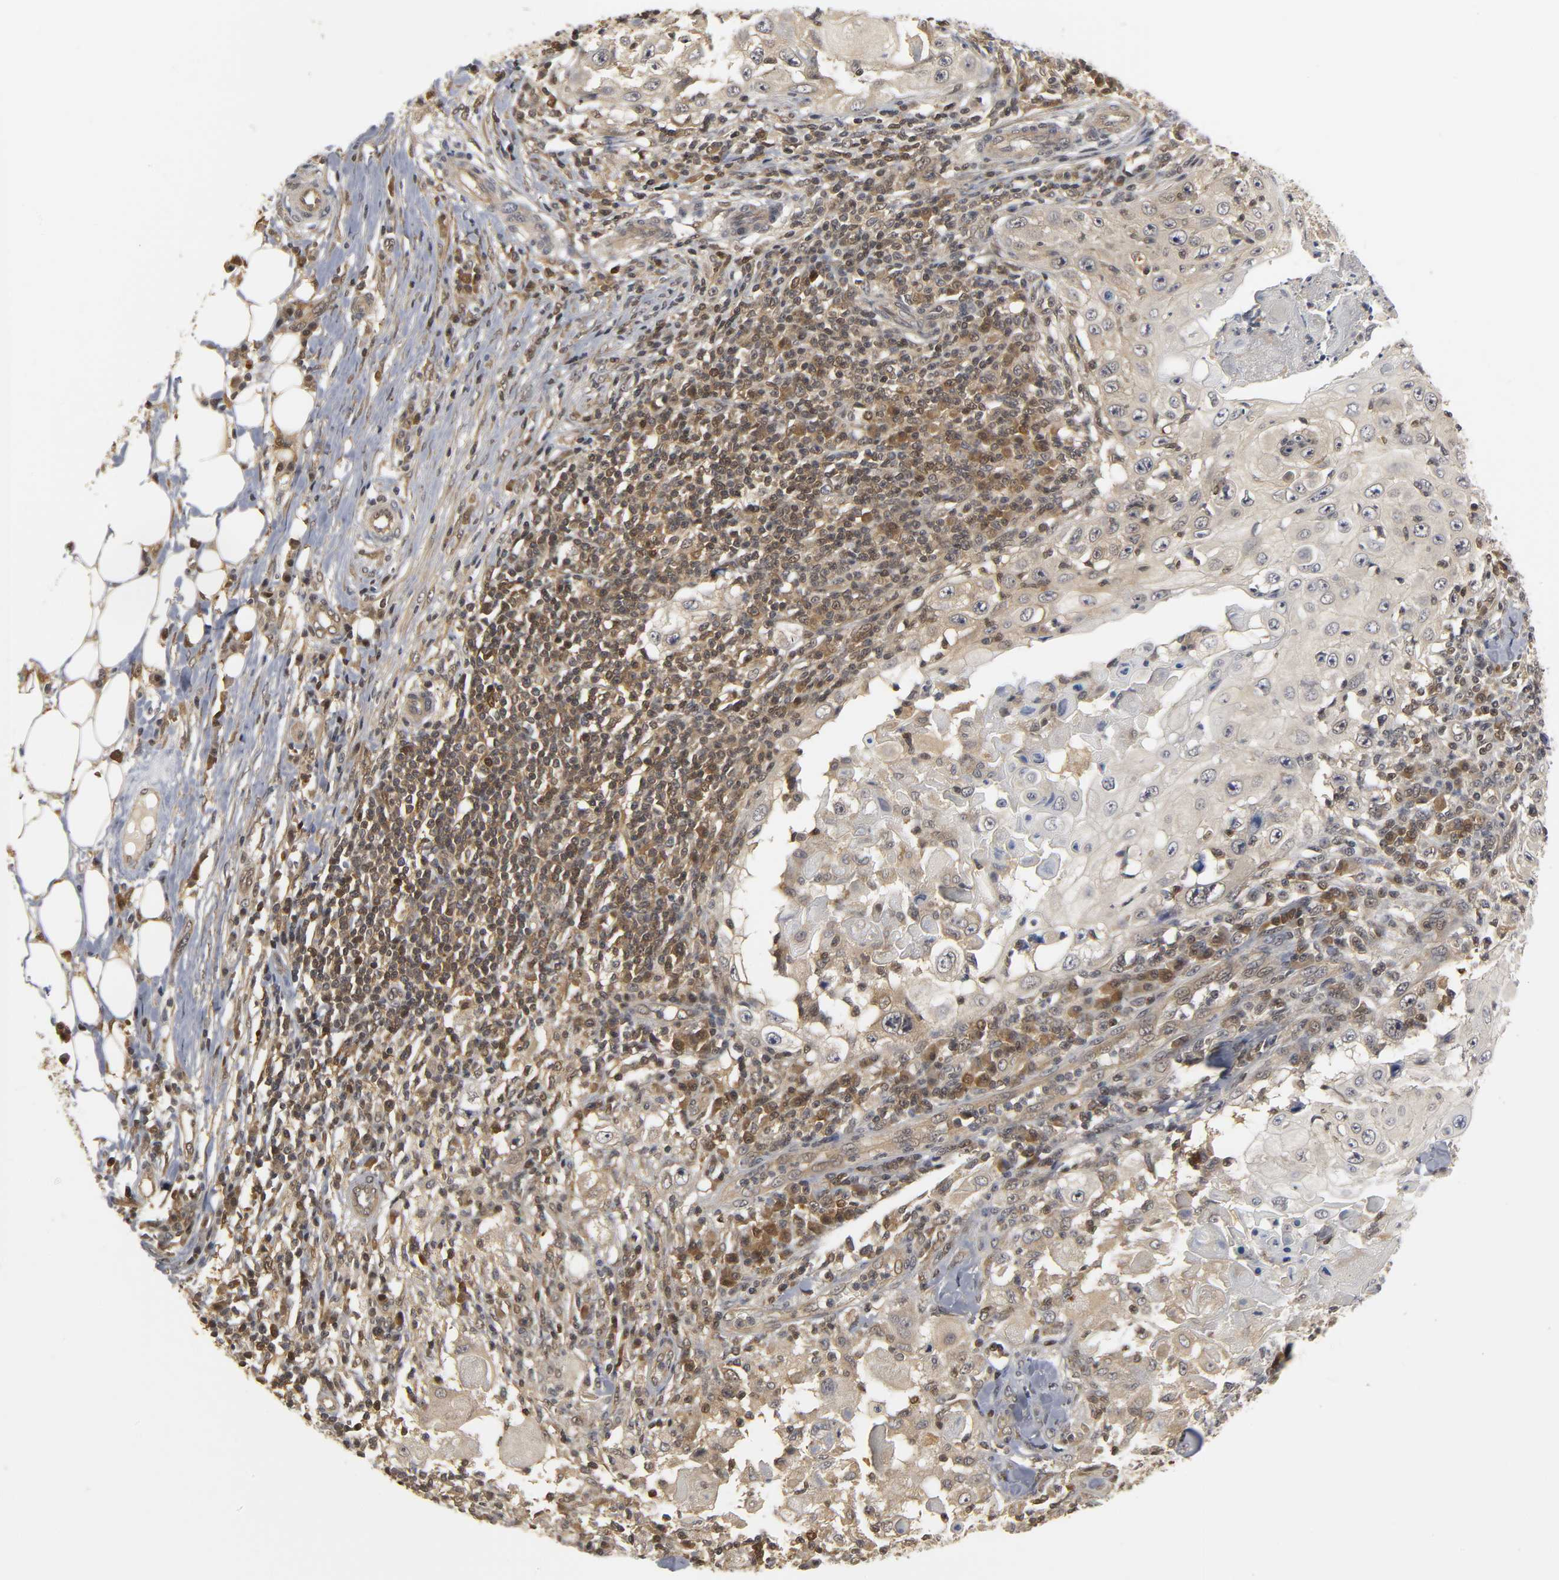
{"staining": {"intensity": "weak", "quantity": ">75%", "location": "cytoplasmic/membranous"}, "tissue": "skin cancer", "cell_type": "Tumor cells", "image_type": "cancer", "snomed": [{"axis": "morphology", "description": "Squamous cell carcinoma, NOS"}, {"axis": "topography", "description": "Skin"}], "caption": "A histopathology image of human skin cancer (squamous cell carcinoma) stained for a protein shows weak cytoplasmic/membranous brown staining in tumor cells.", "gene": "PARK7", "patient": {"sex": "male", "age": 86}}